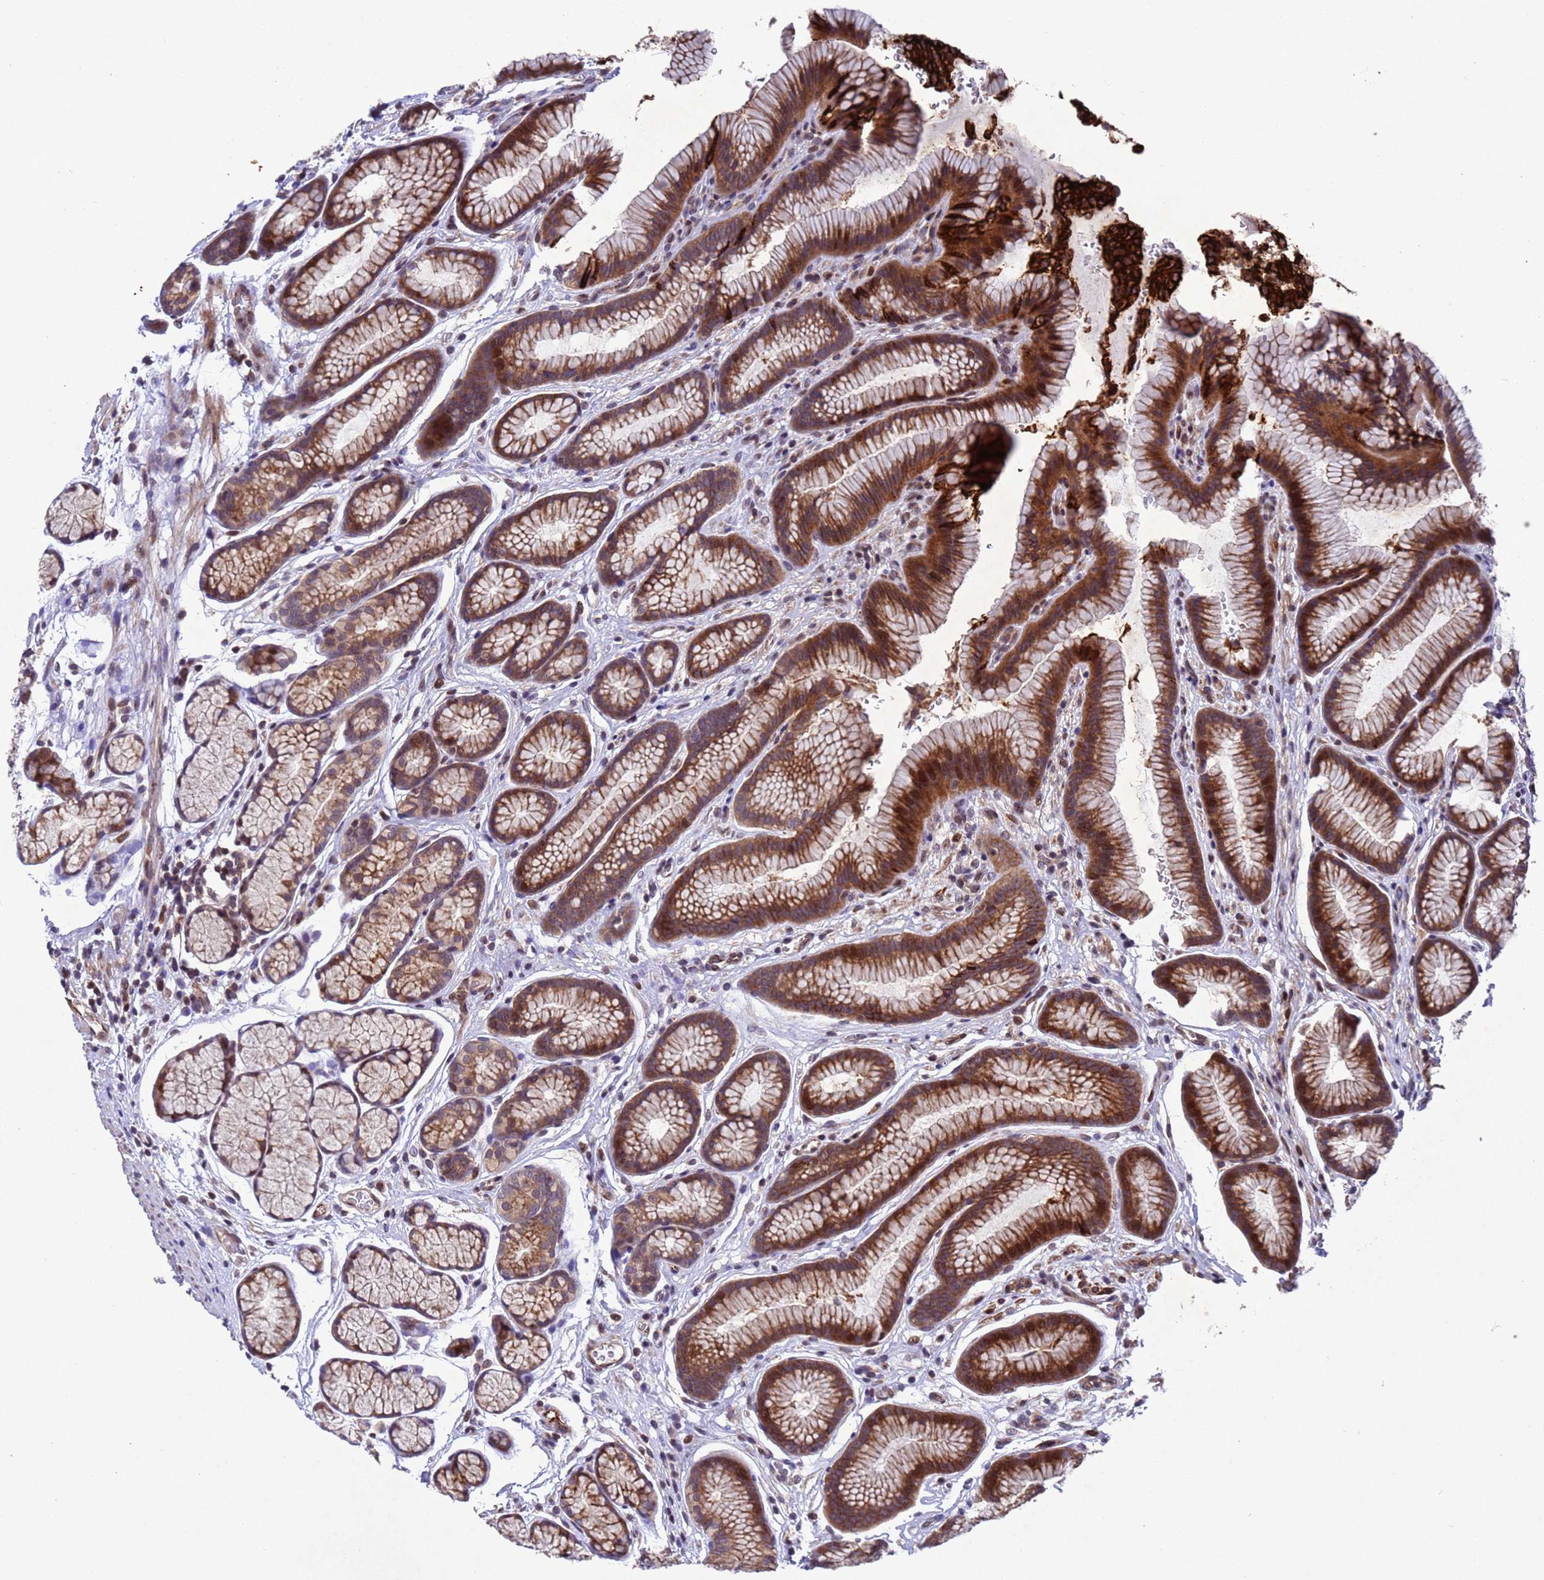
{"staining": {"intensity": "strong", "quantity": ">75%", "location": "cytoplasmic/membranous"}, "tissue": "stomach", "cell_type": "Glandular cells", "image_type": "normal", "snomed": [{"axis": "morphology", "description": "Normal tissue, NOS"}, {"axis": "topography", "description": "Stomach"}], "caption": "Human stomach stained with a brown dye displays strong cytoplasmic/membranous positive expression in approximately >75% of glandular cells.", "gene": "TBK1", "patient": {"sex": "male", "age": 42}}